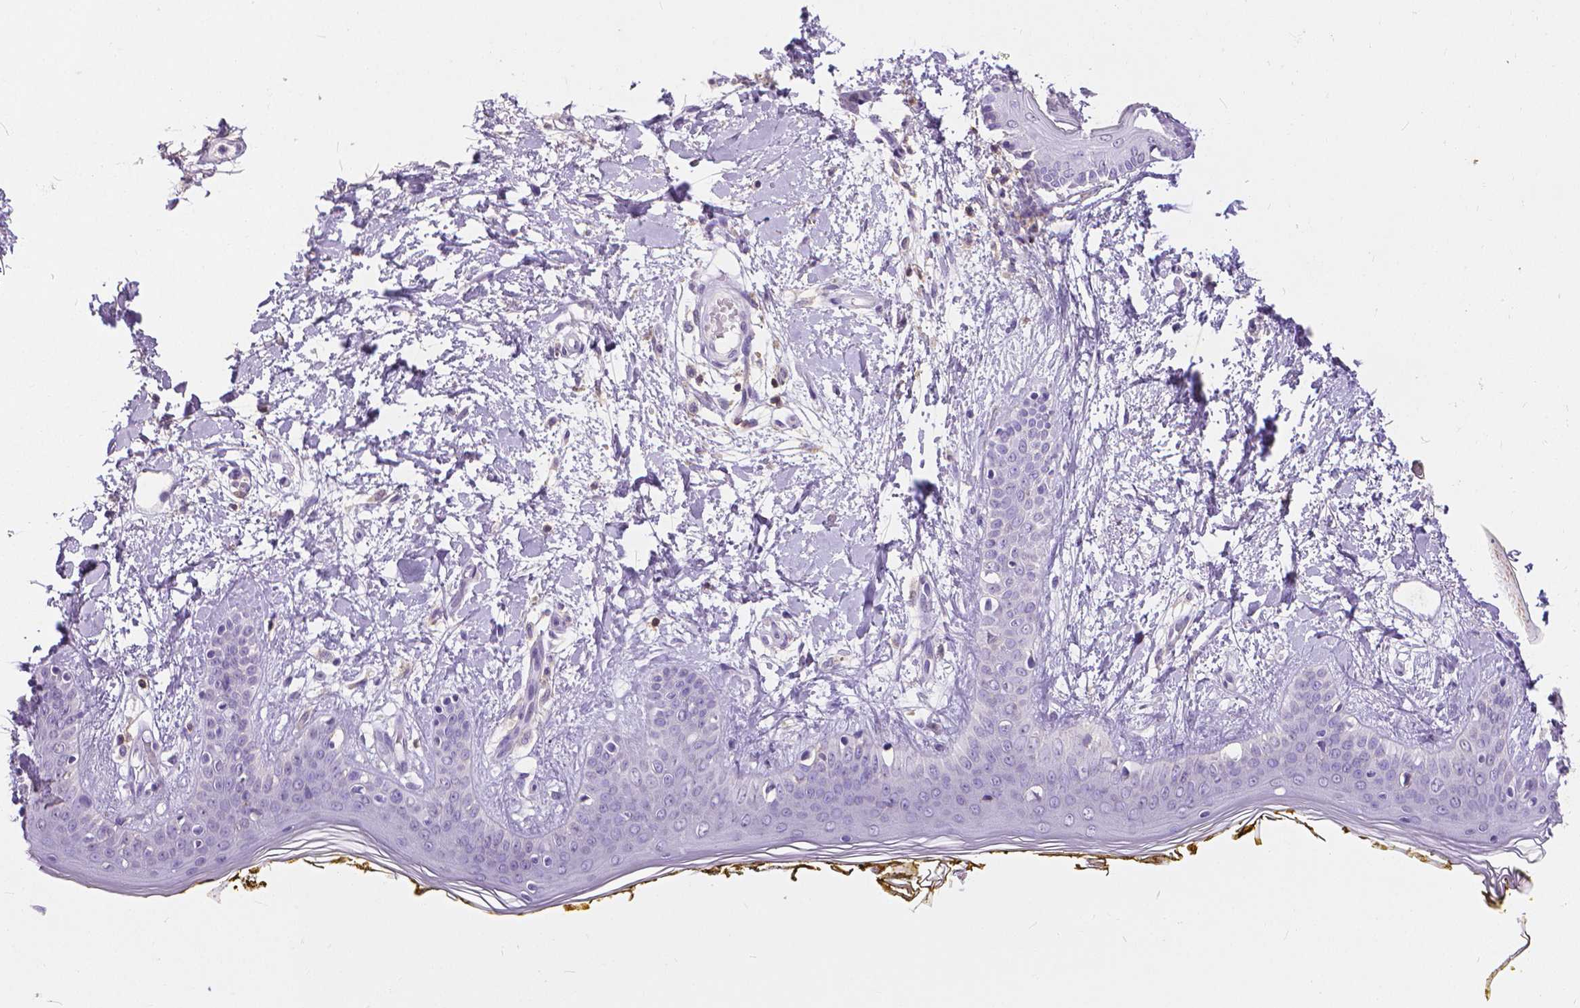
{"staining": {"intensity": "negative", "quantity": "none", "location": "none"}, "tissue": "skin", "cell_type": "Fibroblasts", "image_type": "normal", "snomed": [{"axis": "morphology", "description": "Normal tissue, NOS"}, {"axis": "topography", "description": "Skin"}], "caption": "Histopathology image shows no protein staining in fibroblasts of normal skin. (IHC, brightfield microscopy, high magnification).", "gene": "CD4", "patient": {"sex": "female", "age": 34}}